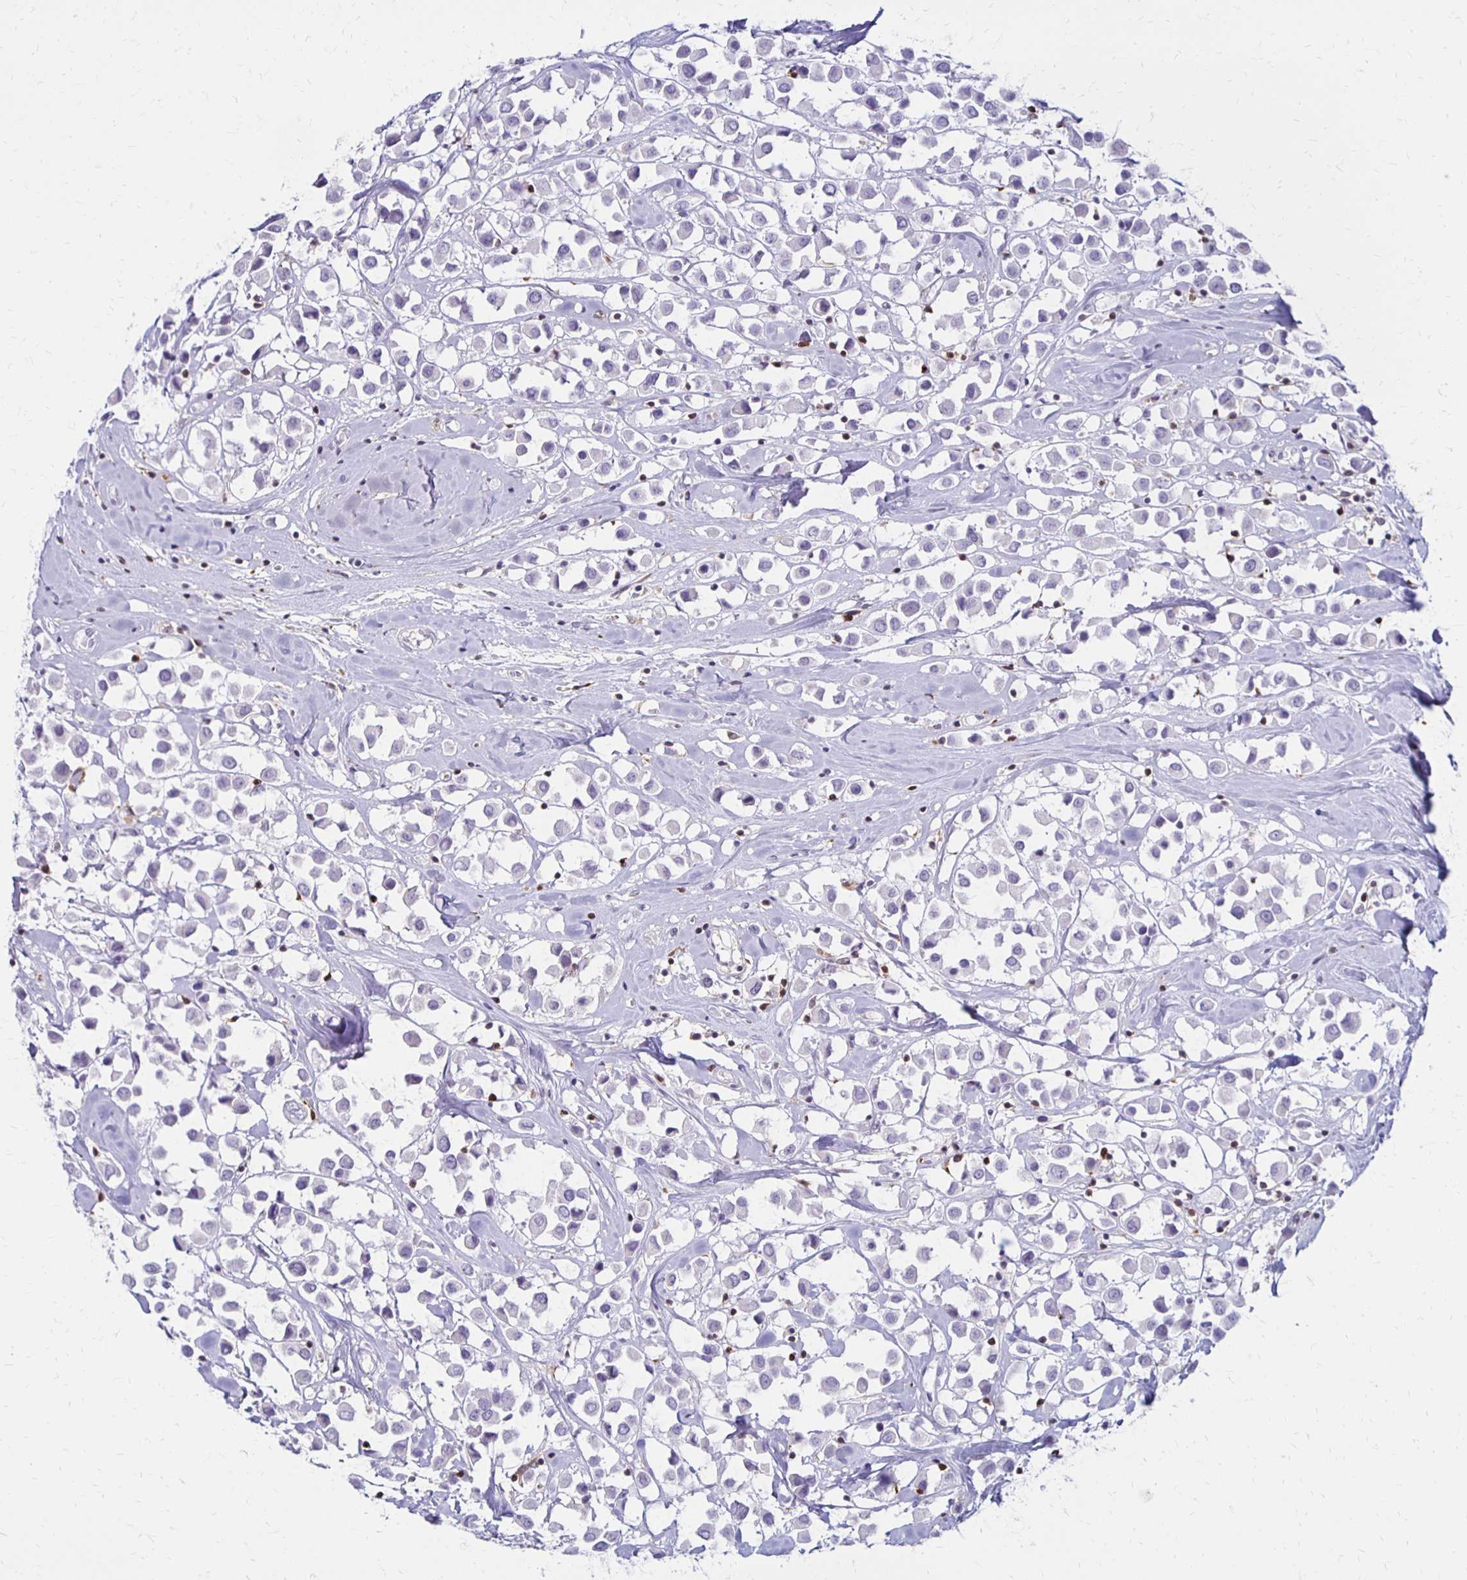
{"staining": {"intensity": "negative", "quantity": "none", "location": "none"}, "tissue": "breast cancer", "cell_type": "Tumor cells", "image_type": "cancer", "snomed": [{"axis": "morphology", "description": "Duct carcinoma"}, {"axis": "topography", "description": "Breast"}], "caption": "IHC histopathology image of breast cancer stained for a protein (brown), which reveals no expression in tumor cells.", "gene": "CCL21", "patient": {"sex": "female", "age": 61}}